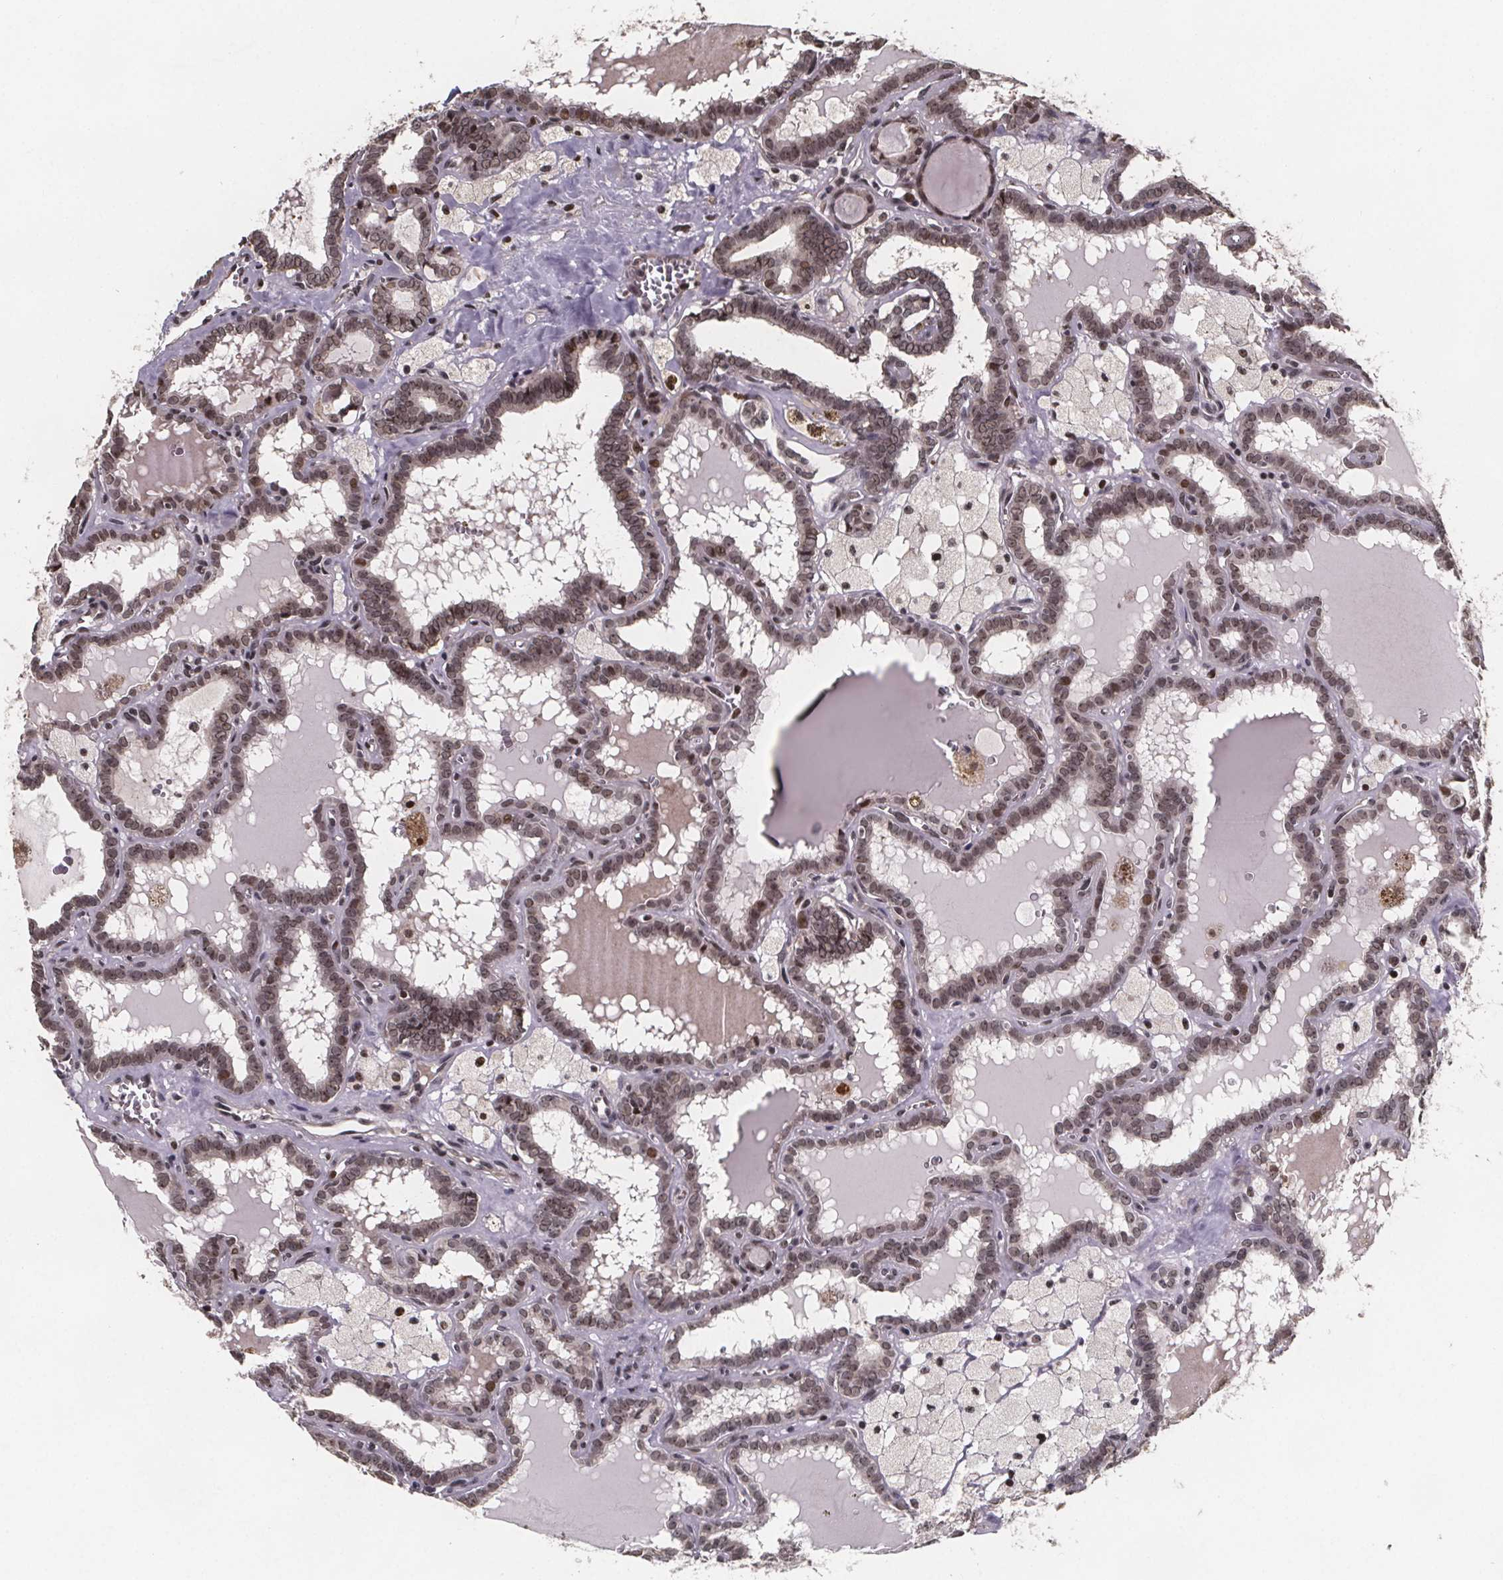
{"staining": {"intensity": "moderate", "quantity": ">75%", "location": "nuclear"}, "tissue": "thyroid cancer", "cell_type": "Tumor cells", "image_type": "cancer", "snomed": [{"axis": "morphology", "description": "Papillary adenocarcinoma, NOS"}, {"axis": "topography", "description": "Thyroid gland"}], "caption": "Tumor cells exhibit medium levels of moderate nuclear expression in about >75% of cells in human thyroid papillary adenocarcinoma.", "gene": "U2SURP", "patient": {"sex": "female", "age": 39}}